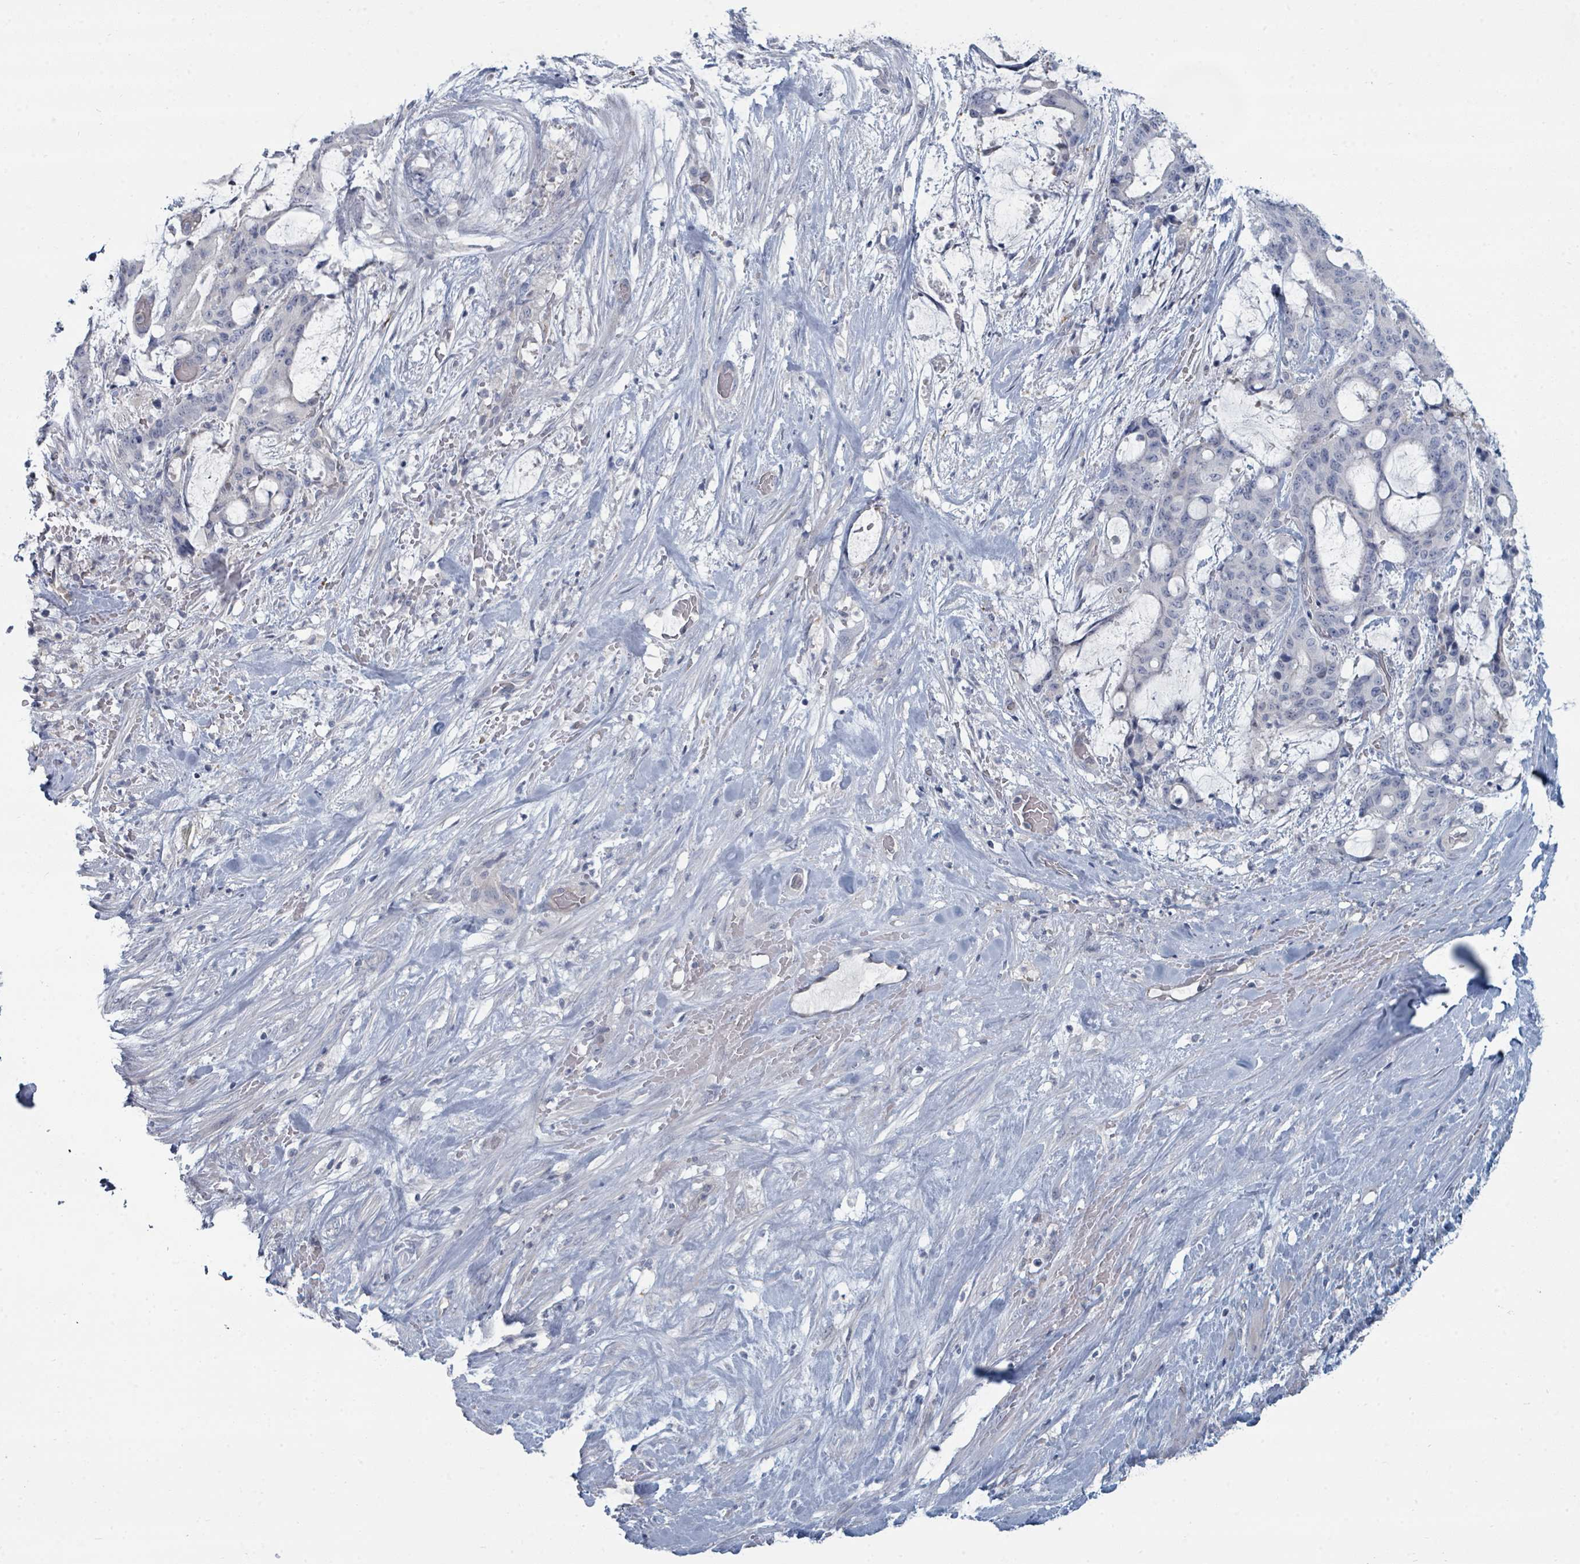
{"staining": {"intensity": "negative", "quantity": "none", "location": "none"}, "tissue": "liver cancer", "cell_type": "Tumor cells", "image_type": "cancer", "snomed": [{"axis": "morphology", "description": "Normal tissue, NOS"}, {"axis": "morphology", "description": "Cholangiocarcinoma"}, {"axis": "topography", "description": "Liver"}, {"axis": "topography", "description": "Peripheral nerve tissue"}], "caption": "Immunohistochemistry (IHC) image of neoplastic tissue: liver cancer stained with DAB displays no significant protein positivity in tumor cells. (DAB (3,3'-diaminobenzidine) immunohistochemistry visualized using brightfield microscopy, high magnification).", "gene": "SLC25A45", "patient": {"sex": "female", "age": 73}}